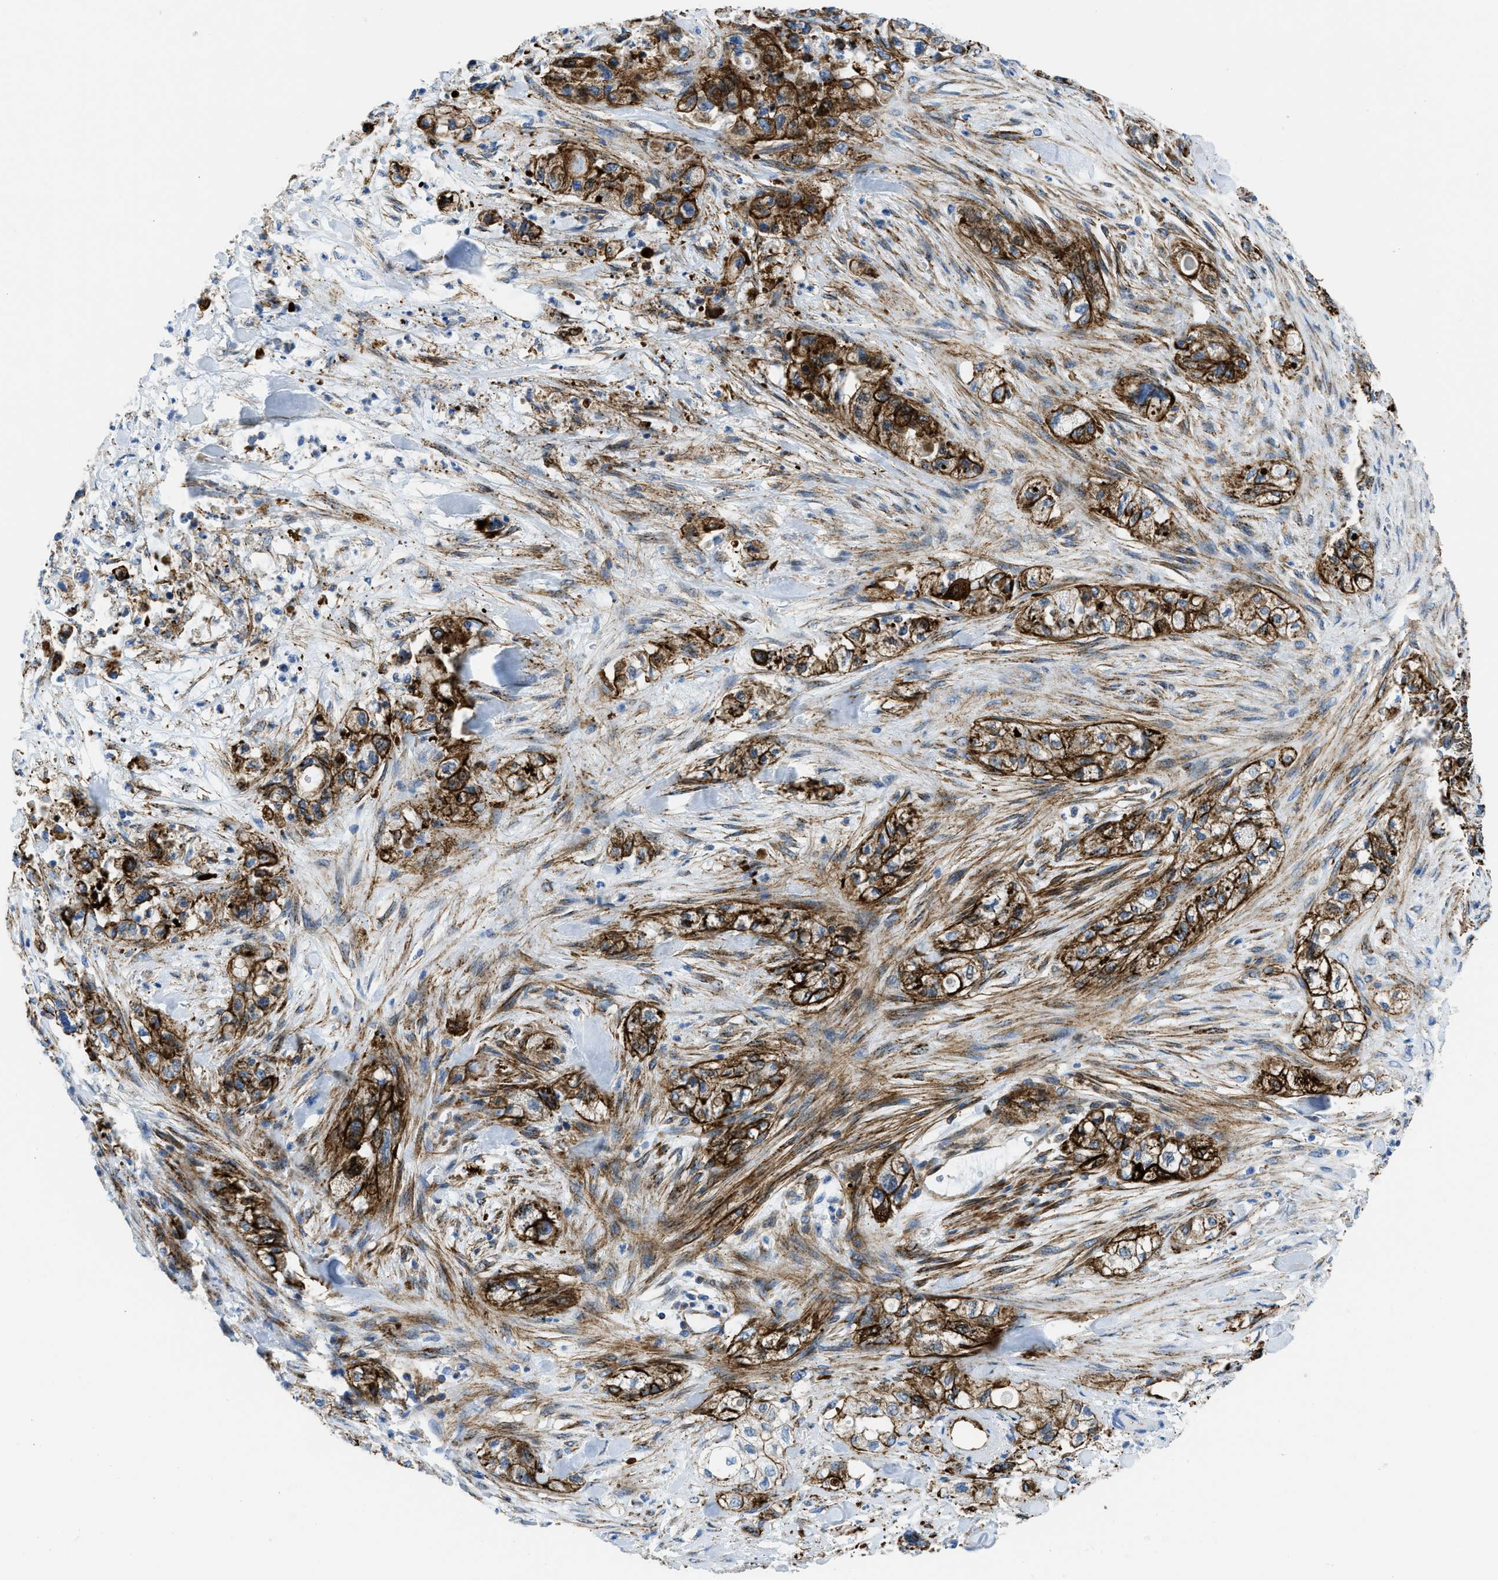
{"staining": {"intensity": "strong", "quantity": ">75%", "location": "cytoplasmic/membranous"}, "tissue": "pancreatic cancer", "cell_type": "Tumor cells", "image_type": "cancer", "snomed": [{"axis": "morphology", "description": "Adenocarcinoma, NOS"}, {"axis": "topography", "description": "Pancreas"}], "caption": "Tumor cells demonstrate high levels of strong cytoplasmic/membranous expression in approximately >75% of cells in pancreatic cancer.", "gene": "CUTA", "patient": {"sex": "female", "age": 78}}